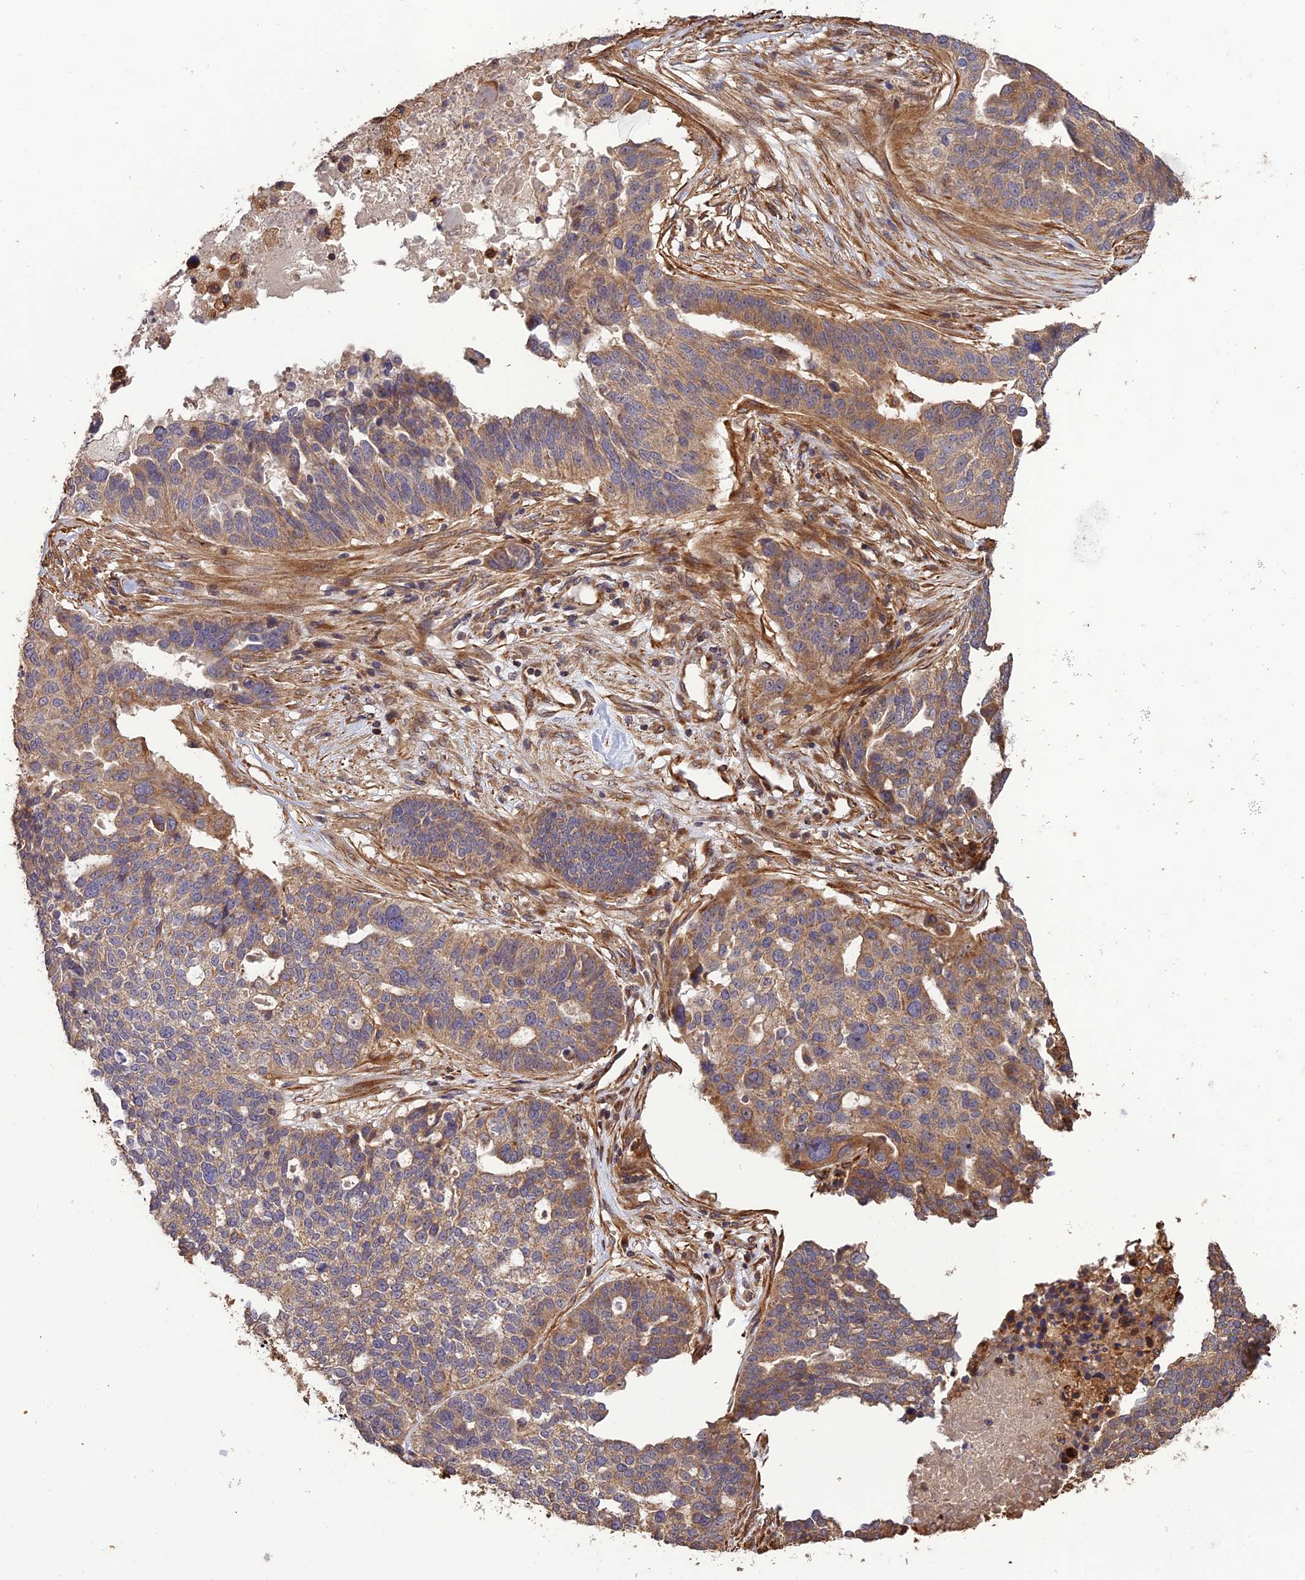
{"staining": {"intensity": "moderate", "quantity": "25%-75%", "location": "cytoplasmic/membranous"}, "tissue": "ovarian cancer", "cell_type": "Tumor cells", "image_type": "cancer", "snomed": [{"axis": "morphology", "description": "Cystadenocarcinoma, serous, NOS"}, {"axis": "topography", "description": "Ovary"}], "caption": "Moderate cytoplasmic/membranous staining is appreciated in about 25%-75% of tumor cells in serous cystadenocarcinoma (ovarian).", "gene": "CREBL2", "patient": {"sex": "female", "age": 59}}